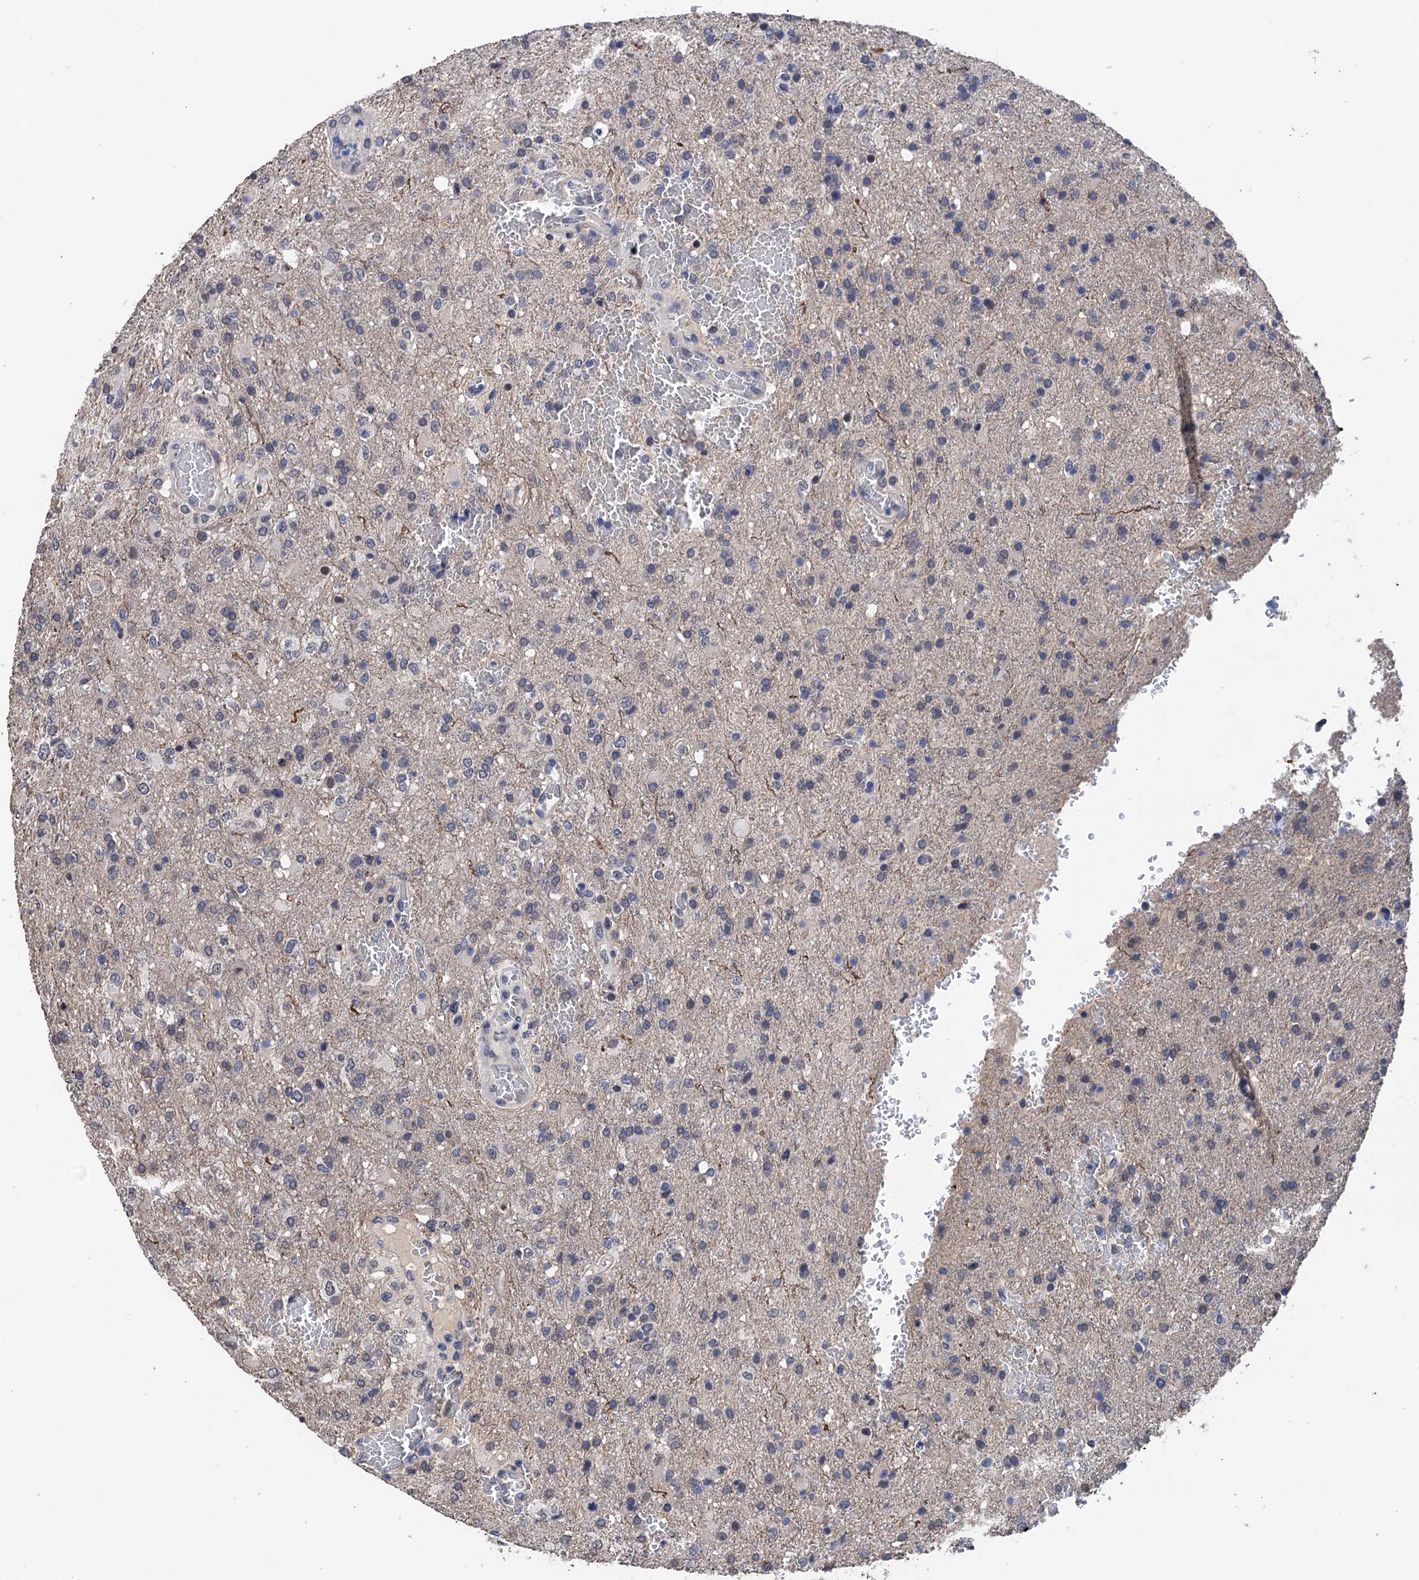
{"staining": {"intensity": "negative", "quantity": "none", "location": "none"}, "tissue": "glioma", "cell_type": "Tumor cells", "image_type": "cancer", "snomed": [{"axis": "morphology", "description": "Glioma, malignant, High grade"}, {"axis": "topography", "description": "Brain"}], "caption": "IHC micrograph of human malignant high-grade glioma stained for a protein (brown), which demonstrates no positivity in tumor cells.", "gene": "ART5", "patient": {"sex": "female", "age": 74}}